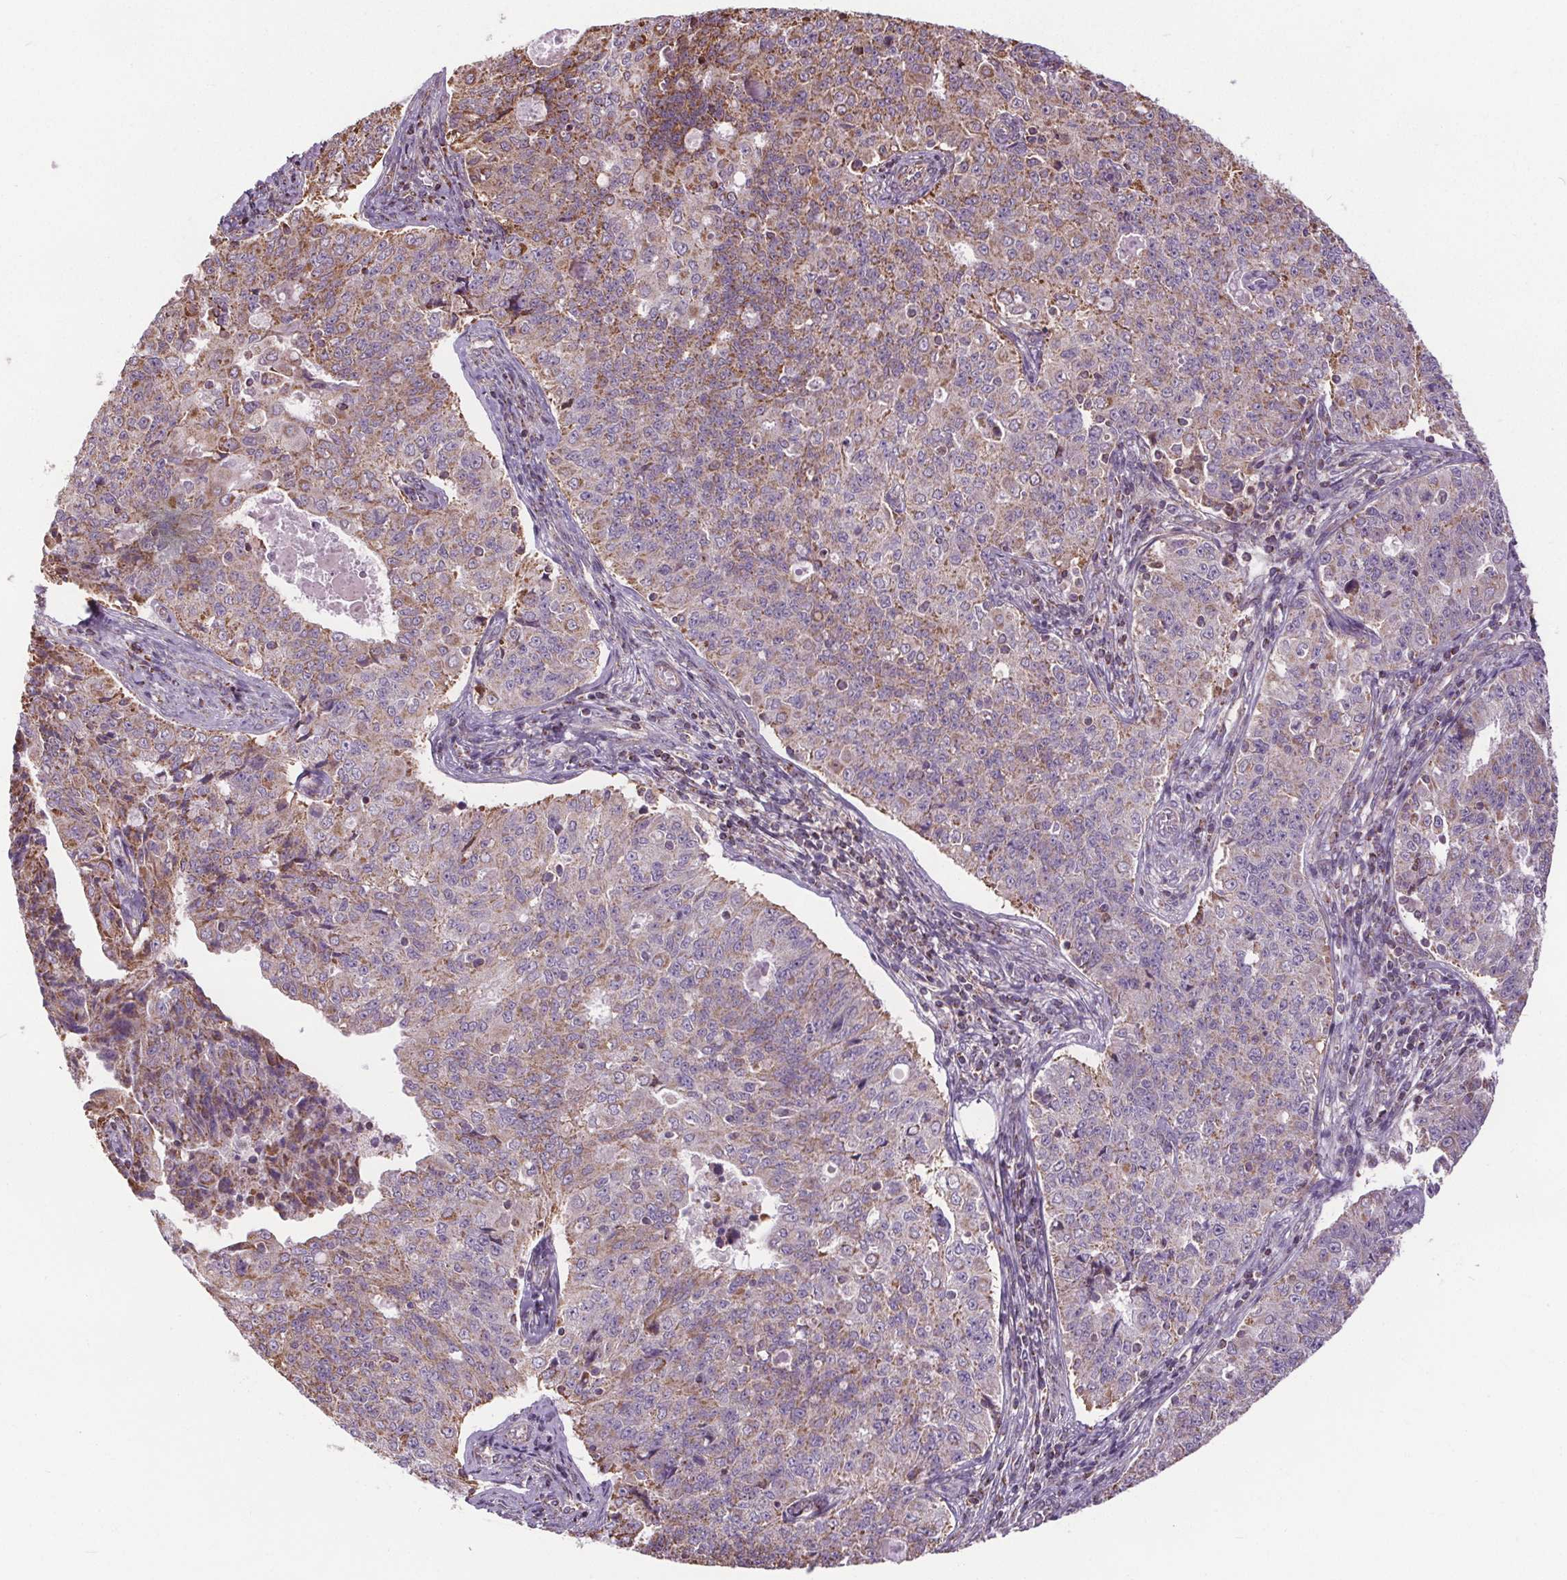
{"staining": {"intensity": "moderate", "quantity": "25%-75%", "location": "cytoplasmic/membranous"}, "tissue": "endometrial cancer", "cell_type": "Tumor cells", "image_type": "cancer", "snomed": [{"axis": "morphology", "description": "Adenocarcinoma, NOS"}, {"axis": "topography", "description": "Endometrium"}], "caption": "A medium amount of moderate cytoplasmic/membranous expression is present in about 25%-75% of tumor cells in adenocarcinoma (endometrial) tissue. (brown staining indicates protein expression, while blue staining denotes nuclei).", "gene": "ZNF548", "patient": {"sex": "female", "age": 43}}